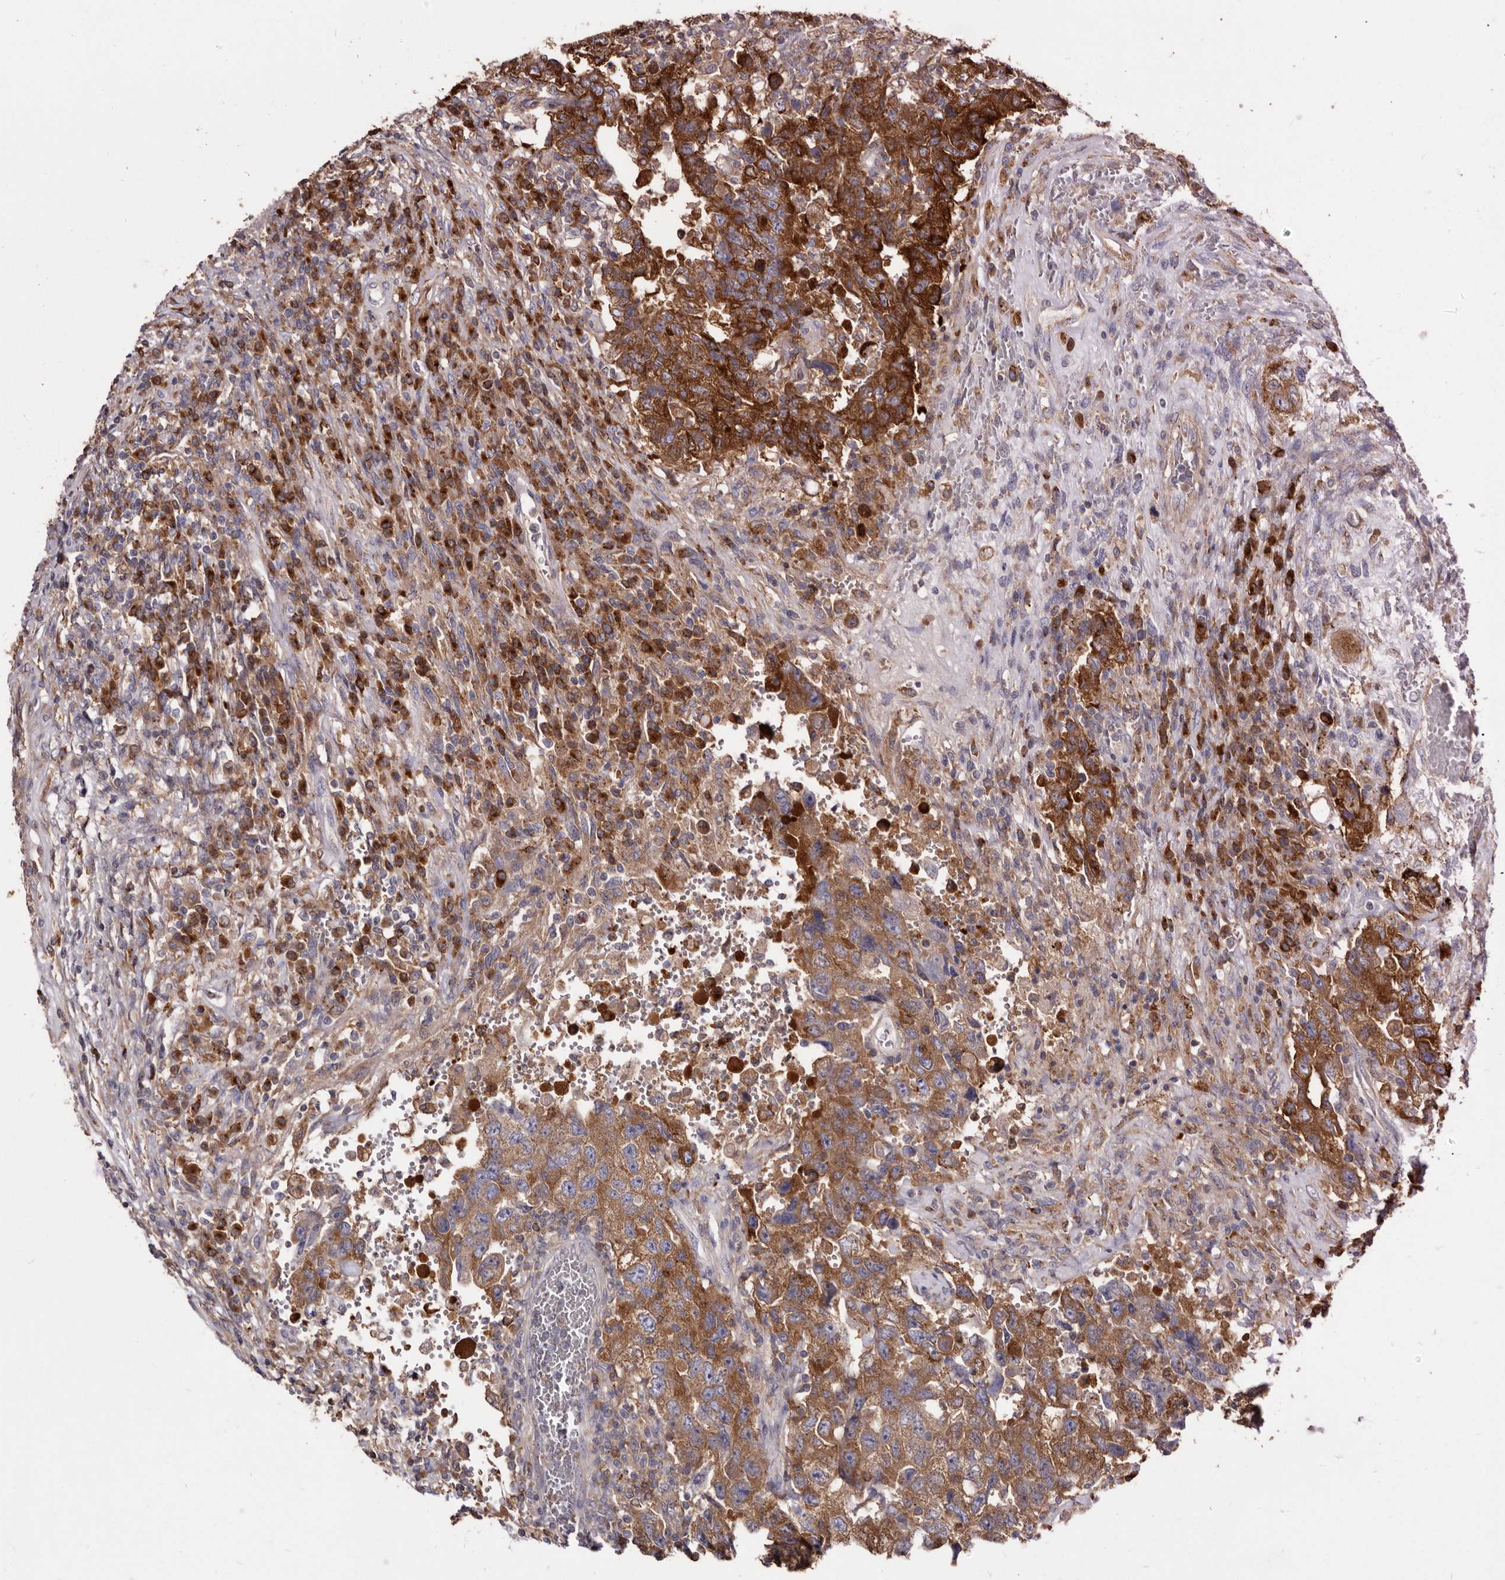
{"staining": {"intensity": "strong", "quantity": ">75%", "location": "cytoplasmic/membranous"}, "tissue": "testis cancer", "cell_type": "Tumor cells", "image_type": "cancer", "snomed": [{"axis": "morphology", "description": "Carcinoma, Embryonal, NOS"}, {"axis": "topography", "description": "Testis"}], "caption": "Brown immunohistochemical staining in embryonal carcinoma (testis) demonstrates strong cytoplasmic/membranous expression in about >75% of tumor cells.", "gene": "TPD52", "patient": {"sex": "male", "age": 26}}